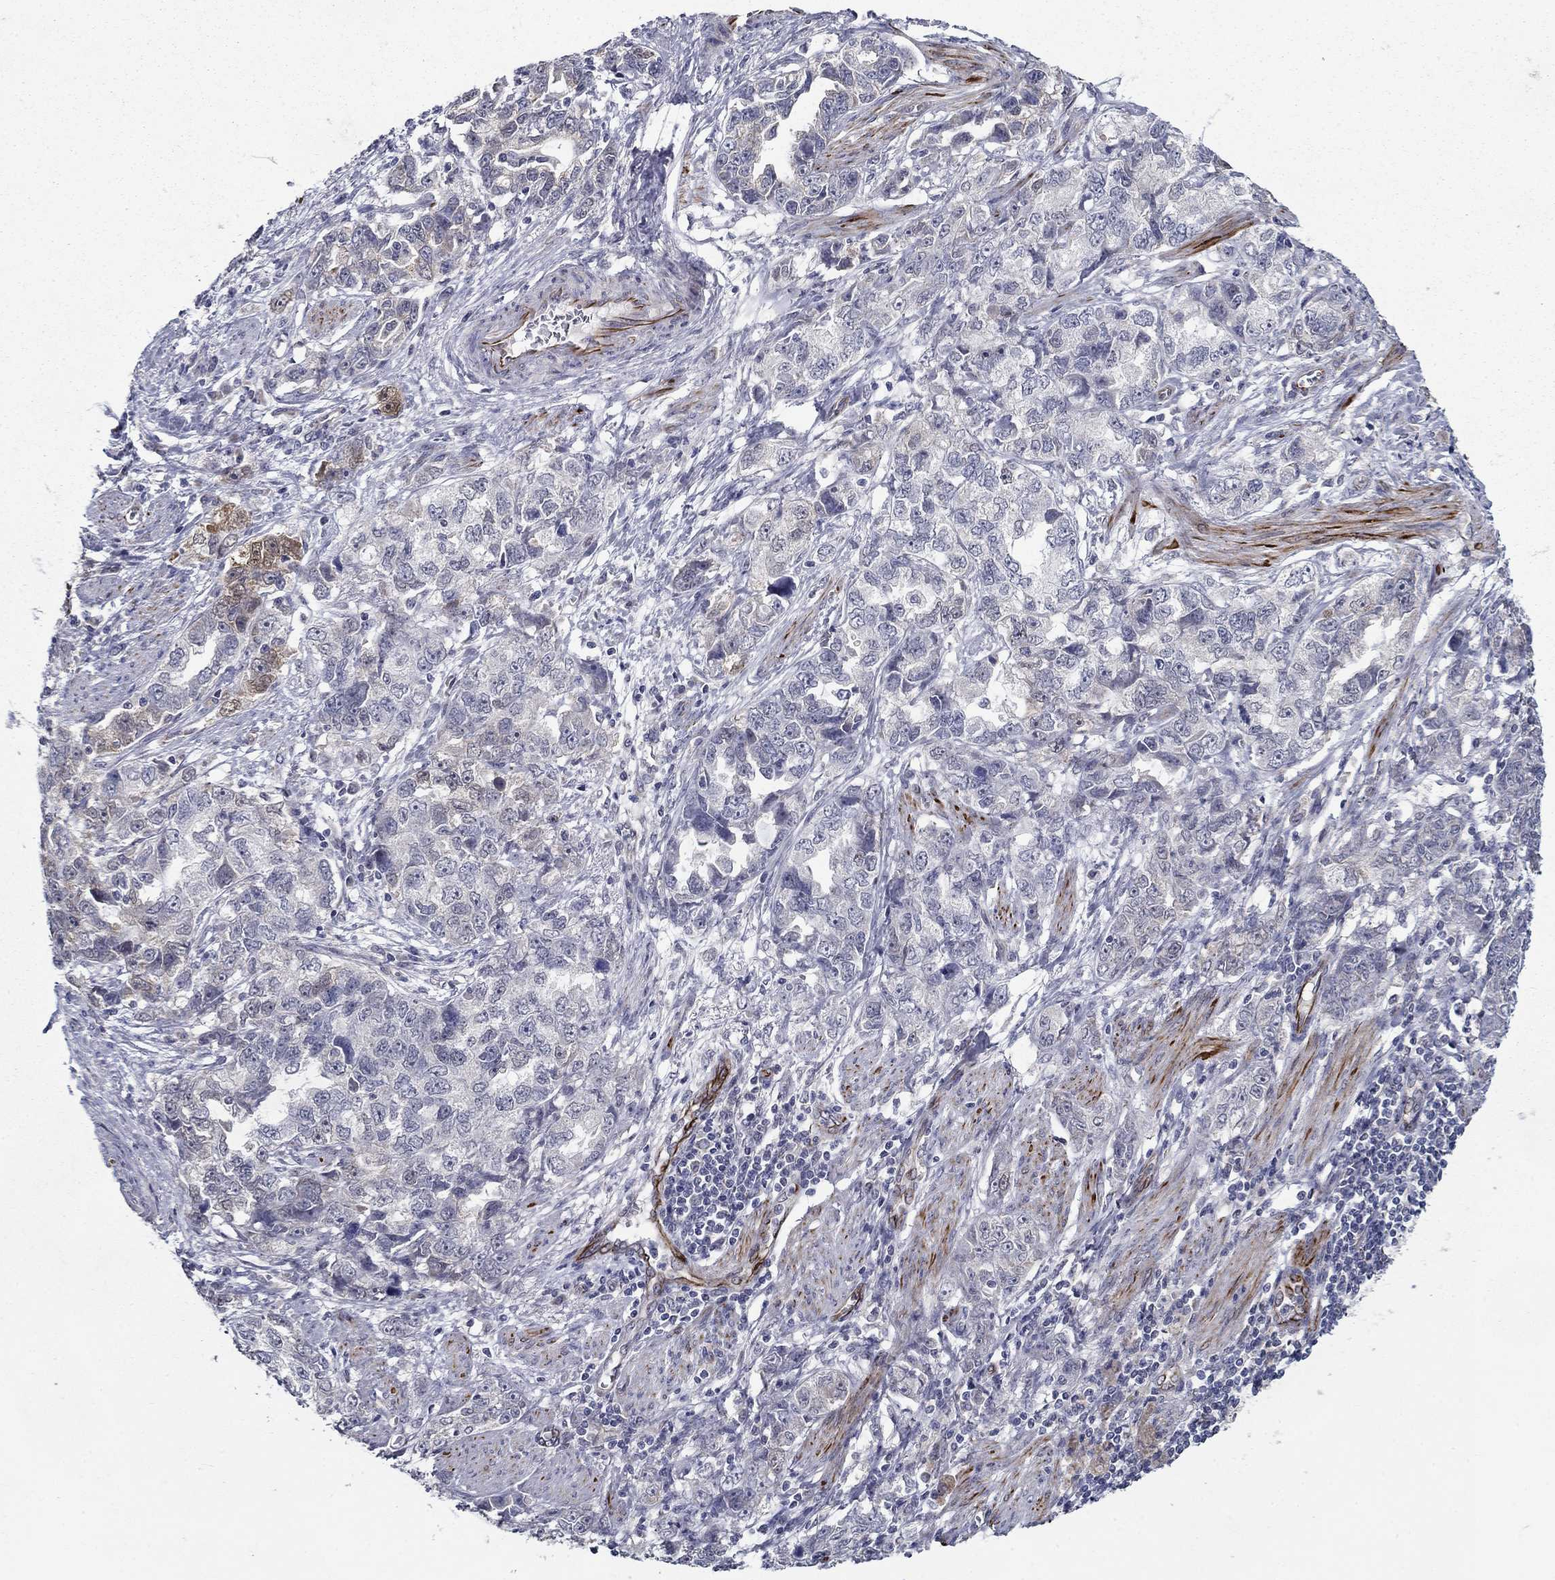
{"staining": {"intensity": "moderate", "quantity": "<25%", "location": "cytoplasmic/membranous"}, "tissue": "ovarian cancer", "cell_type": "Tumor cells", "image_type": "cancer", "snomed": [{"axis": "morphology", "description": "Cystadenocarcinoma, serous, NOS"}, {"axis": "topography", "description": "Ovary"}], "caption": "IHC staining of ovarian cancer, which reveals low levels of moderate cytoplasmic/membranous positivity in approximately <25% of tumor cells indicating moderate cytoplasmic/membranous protein positivity. The staining was performed using DAB (3,3'-diaminobenzidine) (brown) for protein detection and nuclei were counterstained in hematoxylin (blue).", "gene": "LACTB2", "patient": {"sex": "female", "age": 51}}